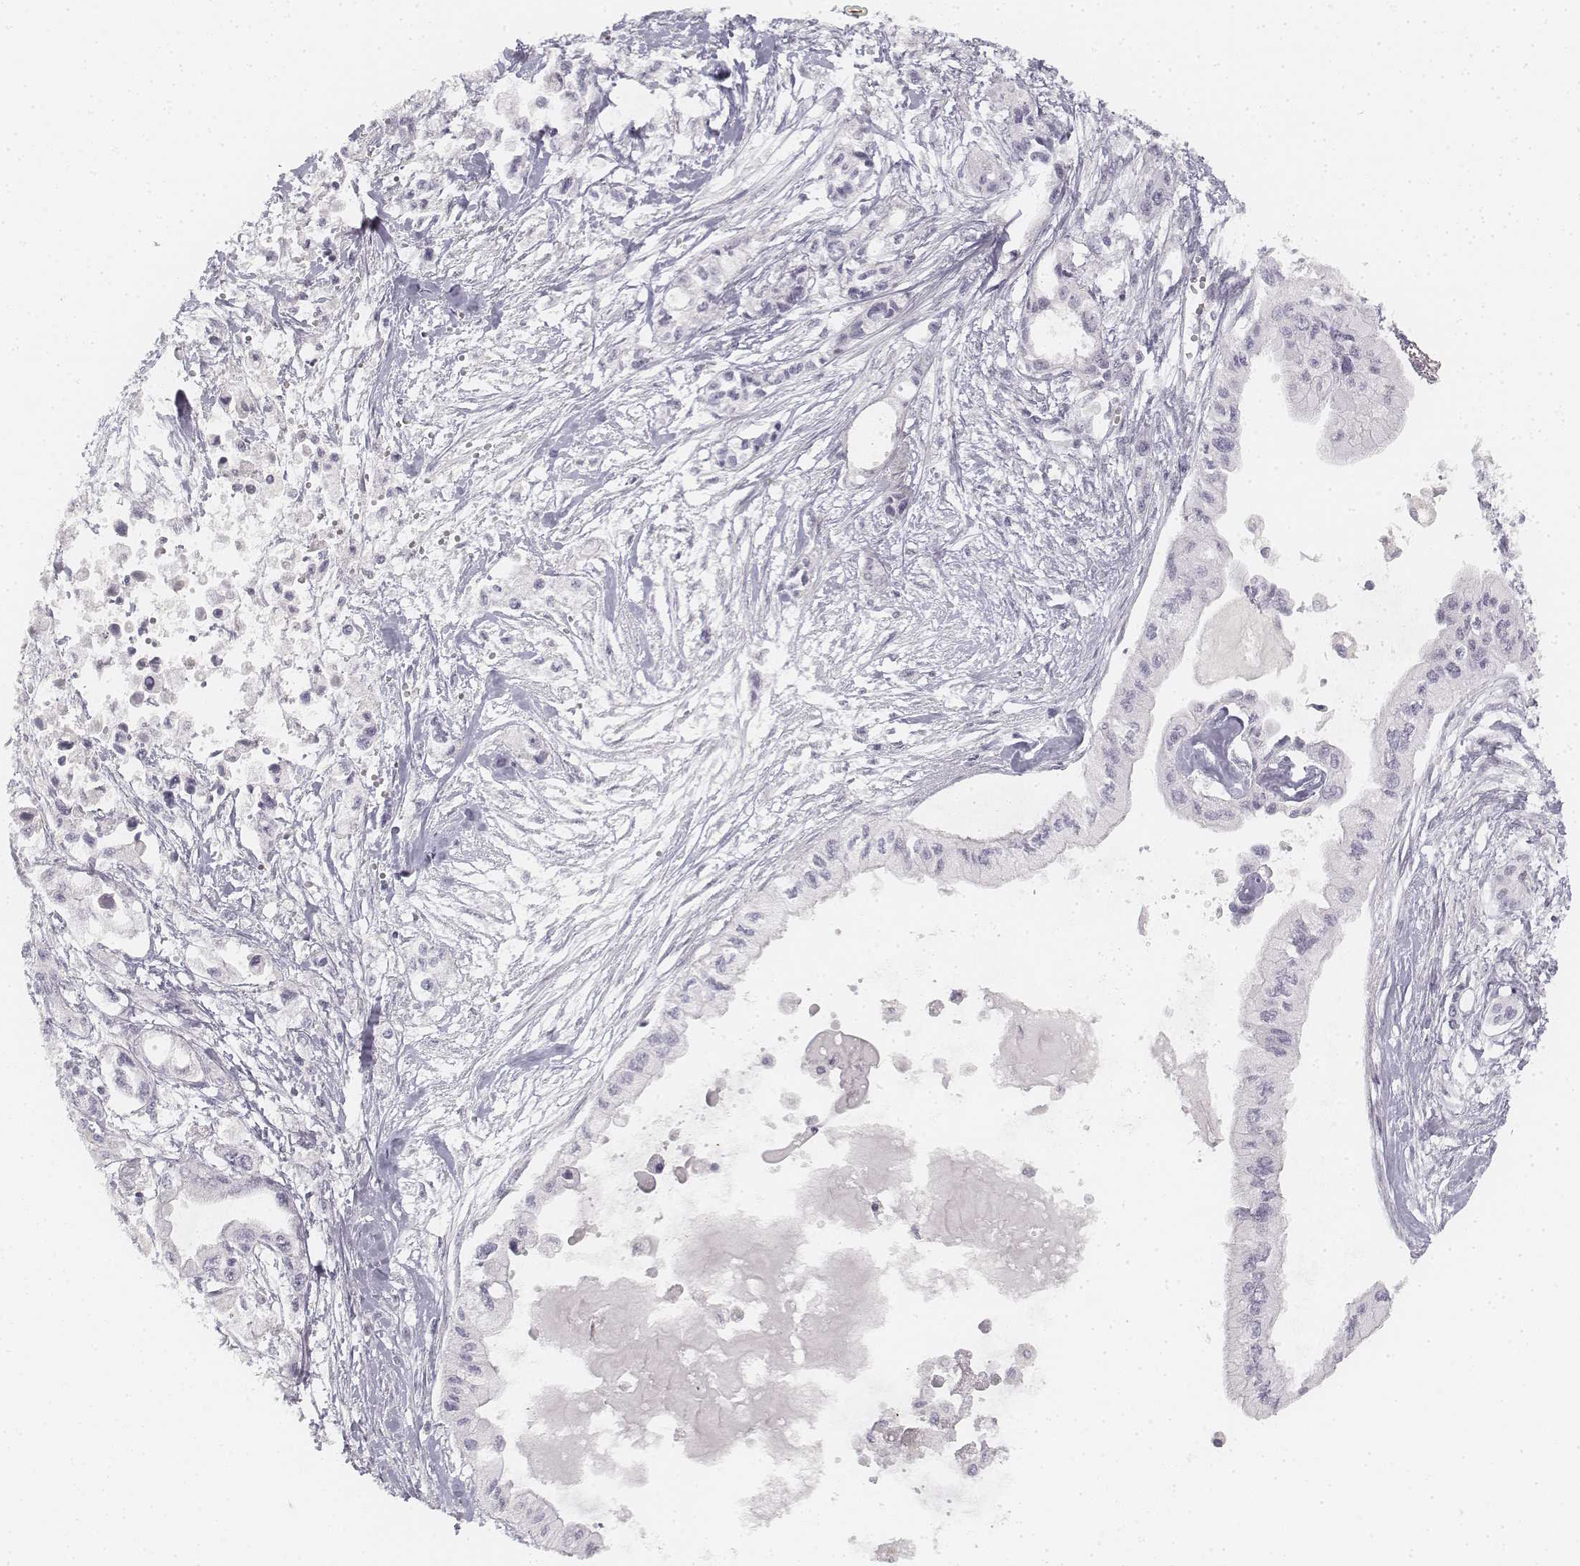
{"staining": {"intensity": "negative", "quantity": "none", "location": "none"}, "tissue": "pancreatic cancer", "cell_type": "Tumor cells", "image_type": "cancer", "snomed": [{"axis": "morphology", "description": "Adenocarcinoma, NOS"}, {"axis": "topography", "description": "Pancreas"}], "caption": "Immunohistochemical staining of human pancreatic adenocarcinoma shows no significant staining in tumor cells.", "gene": "DSG4", "patient": {"sex": "female", "age": 61}}